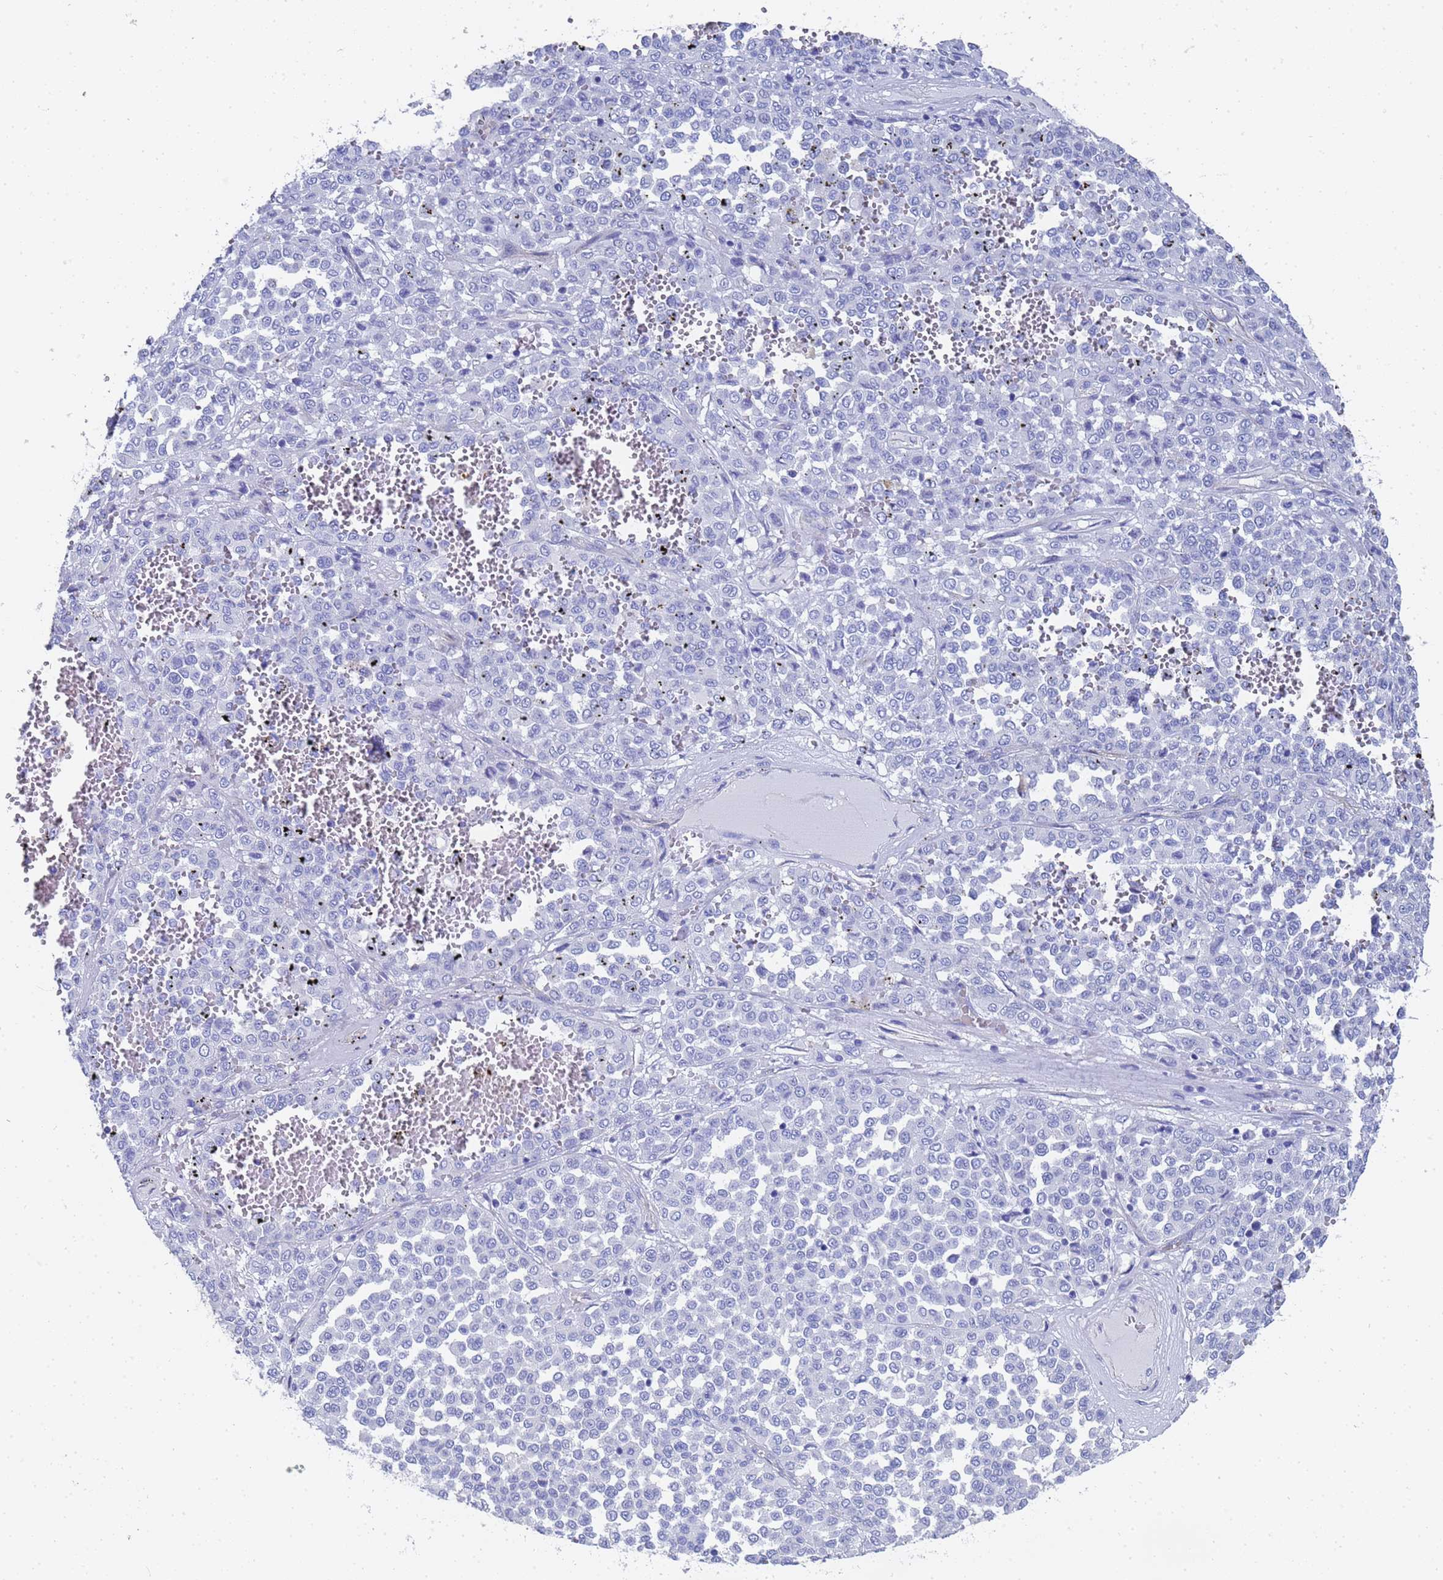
{"staining": {"intensity": "negative", "quantity": "none", "location": "none"}, "tissue": "melanoma", "cell_type": "Tumor cells", "image_type": "cancer", "snomed": [{"axis": "morphology", "description": "Malignant melanoma, Metastatic site"}, {"axis": "topography", "description": "Pancreas"}], "caption": "Tumor cells are negative for brown protein staining in malignant melanoma (metastatic site). (Immunohistochemistry (ihc), brightfield microscopy, high magnification).", "gene": "TUBB1", "patient": {"sex": "female", "age": 30}}